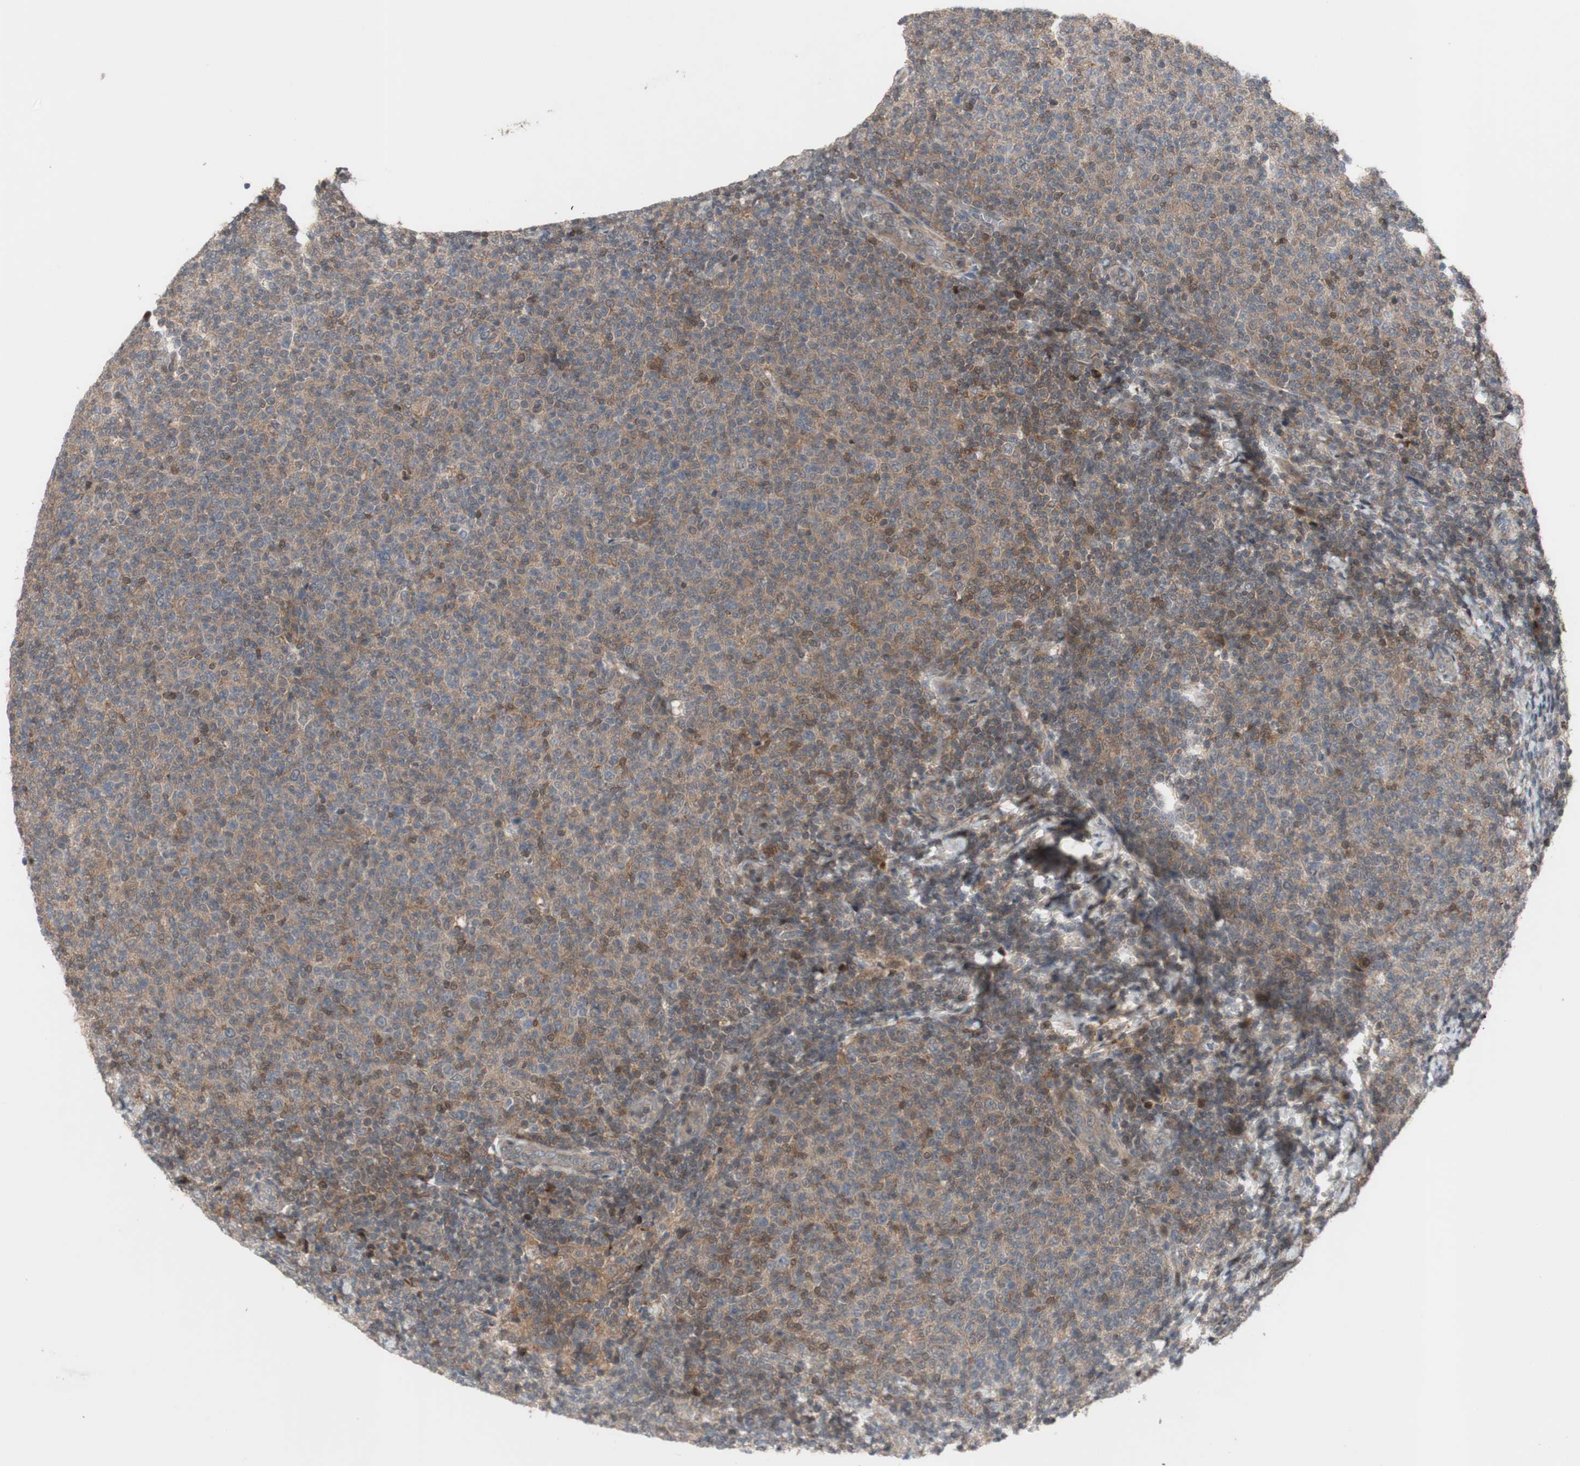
{"staining": {"intensity": "weak", "quantity": ">75%", "location": "cytoplasmic/membranous"}, "tissue": "lymphoma", "cell_type": "Tumor cells", "image_type": "cancer", "snomed": [{"axis": "morphology", "description": "Malignant lymphoma, non-Hodgkin's type, Low grade"}, {"axis": "topography", "description": "Lymph node"}], "caption": "A photomicrograph of human low-grade malignant lymphoma, non-Hodgkin's type stained for a protein demonstrates weak cytoplasmic/membranous brown staining in tumor cells. The staining was performed using DAB to visualize the protein expression in brown, while the nuclei were stained in blue with hematoxylin (Magnification: 20x).", "gene": "OAZ1", "patient": {"sex": "male", "age": 66}}